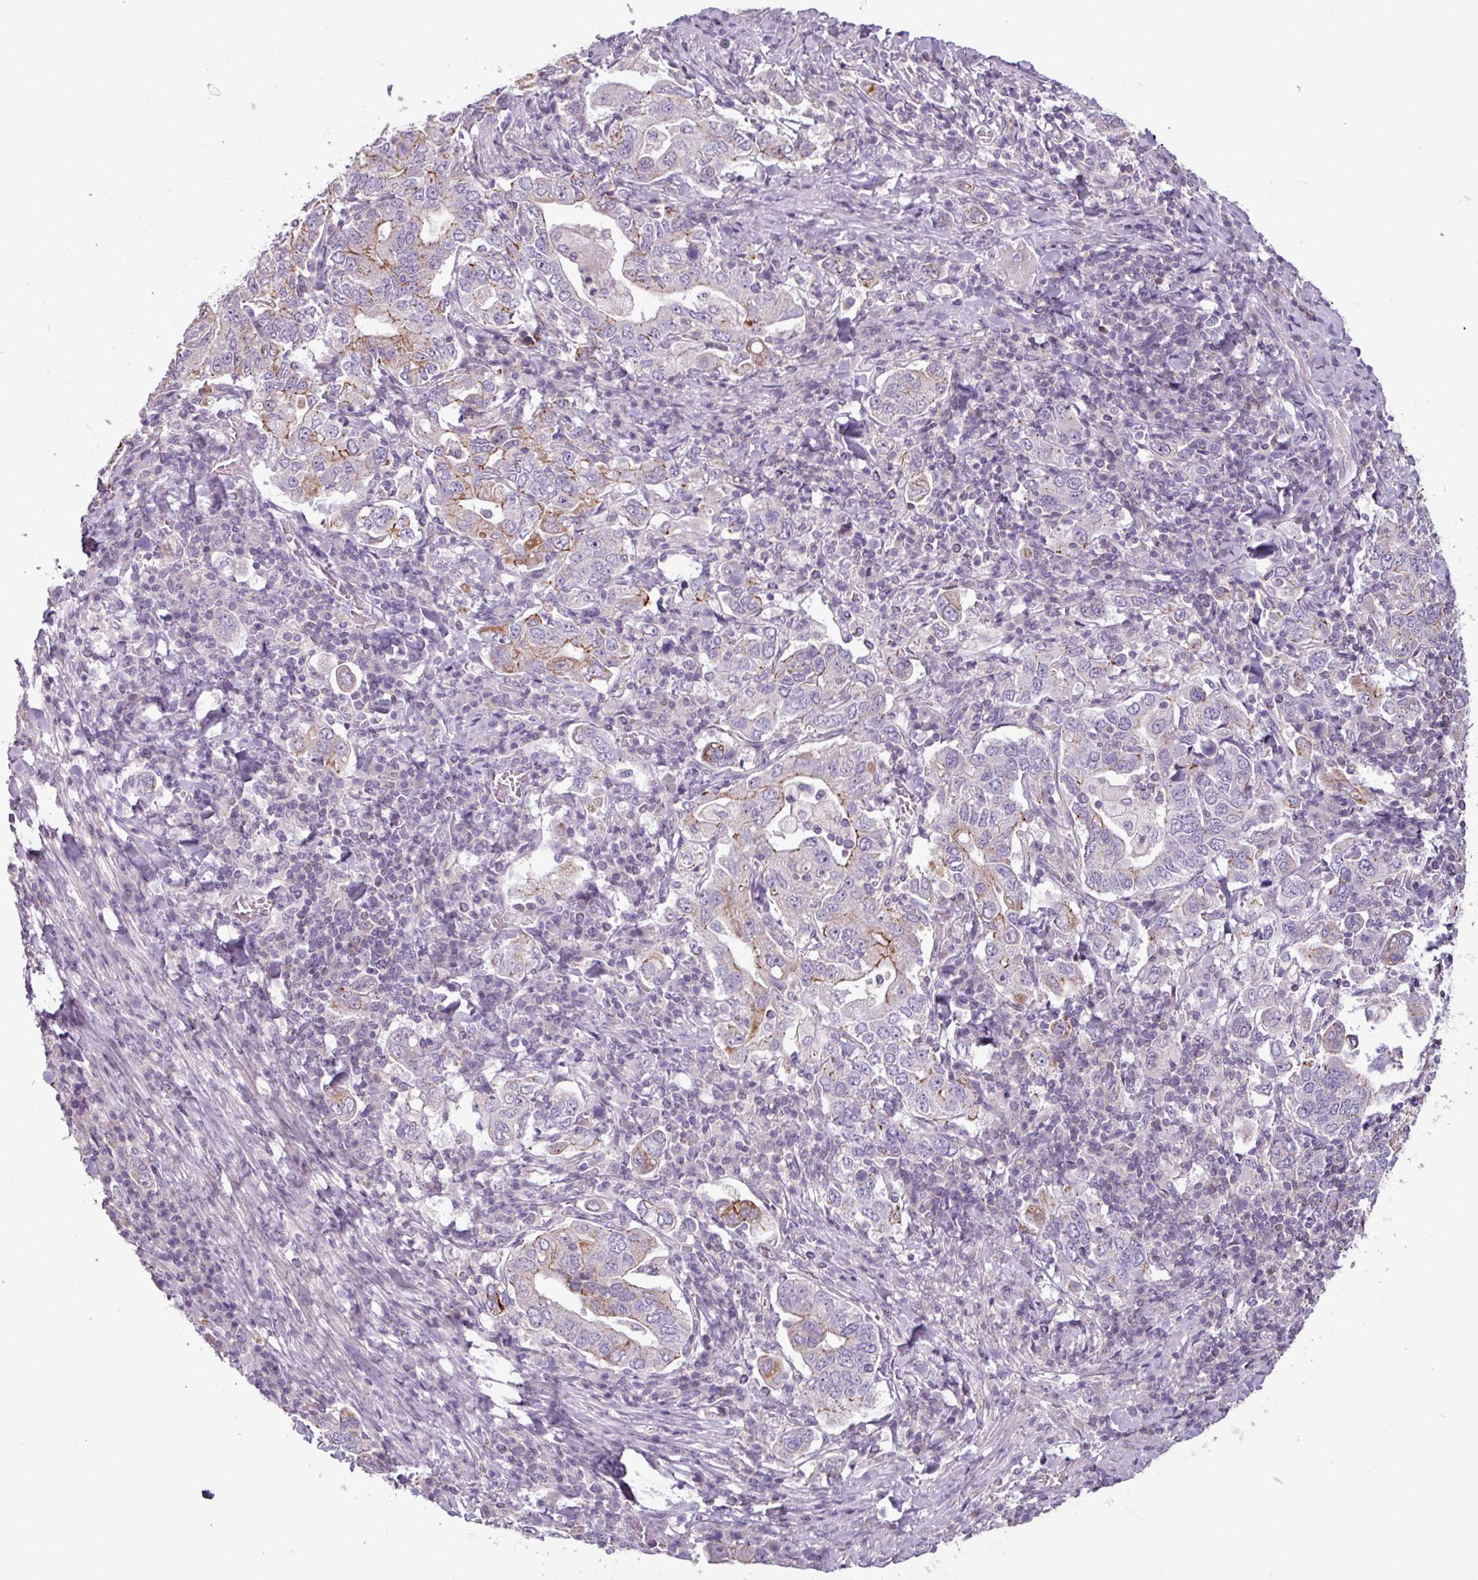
{"staining": {"intensity": "moderate", "quantity": "<25%", "location": "cytoplasmic/membranous"}, "tissue": "stomach cancer", "cell_type": "Tumor cells", "image_type": "cancer", "snomed": [{"axis": "morphology", "description": "Adenocarcinoma, NOS"}, {"axis": "topography", "description": "Stomach, upper"}, {"axis": "topography", "description": "Stomach"}], "caption": "A low amount of moderate cytoplasmic/membranous positivity is appreciated in approximately <25% of tumor cells in stomach adenocarcinoma tissue.", "gene": "PNMA6A", "patient": {"sex": "male", "age": 62}}